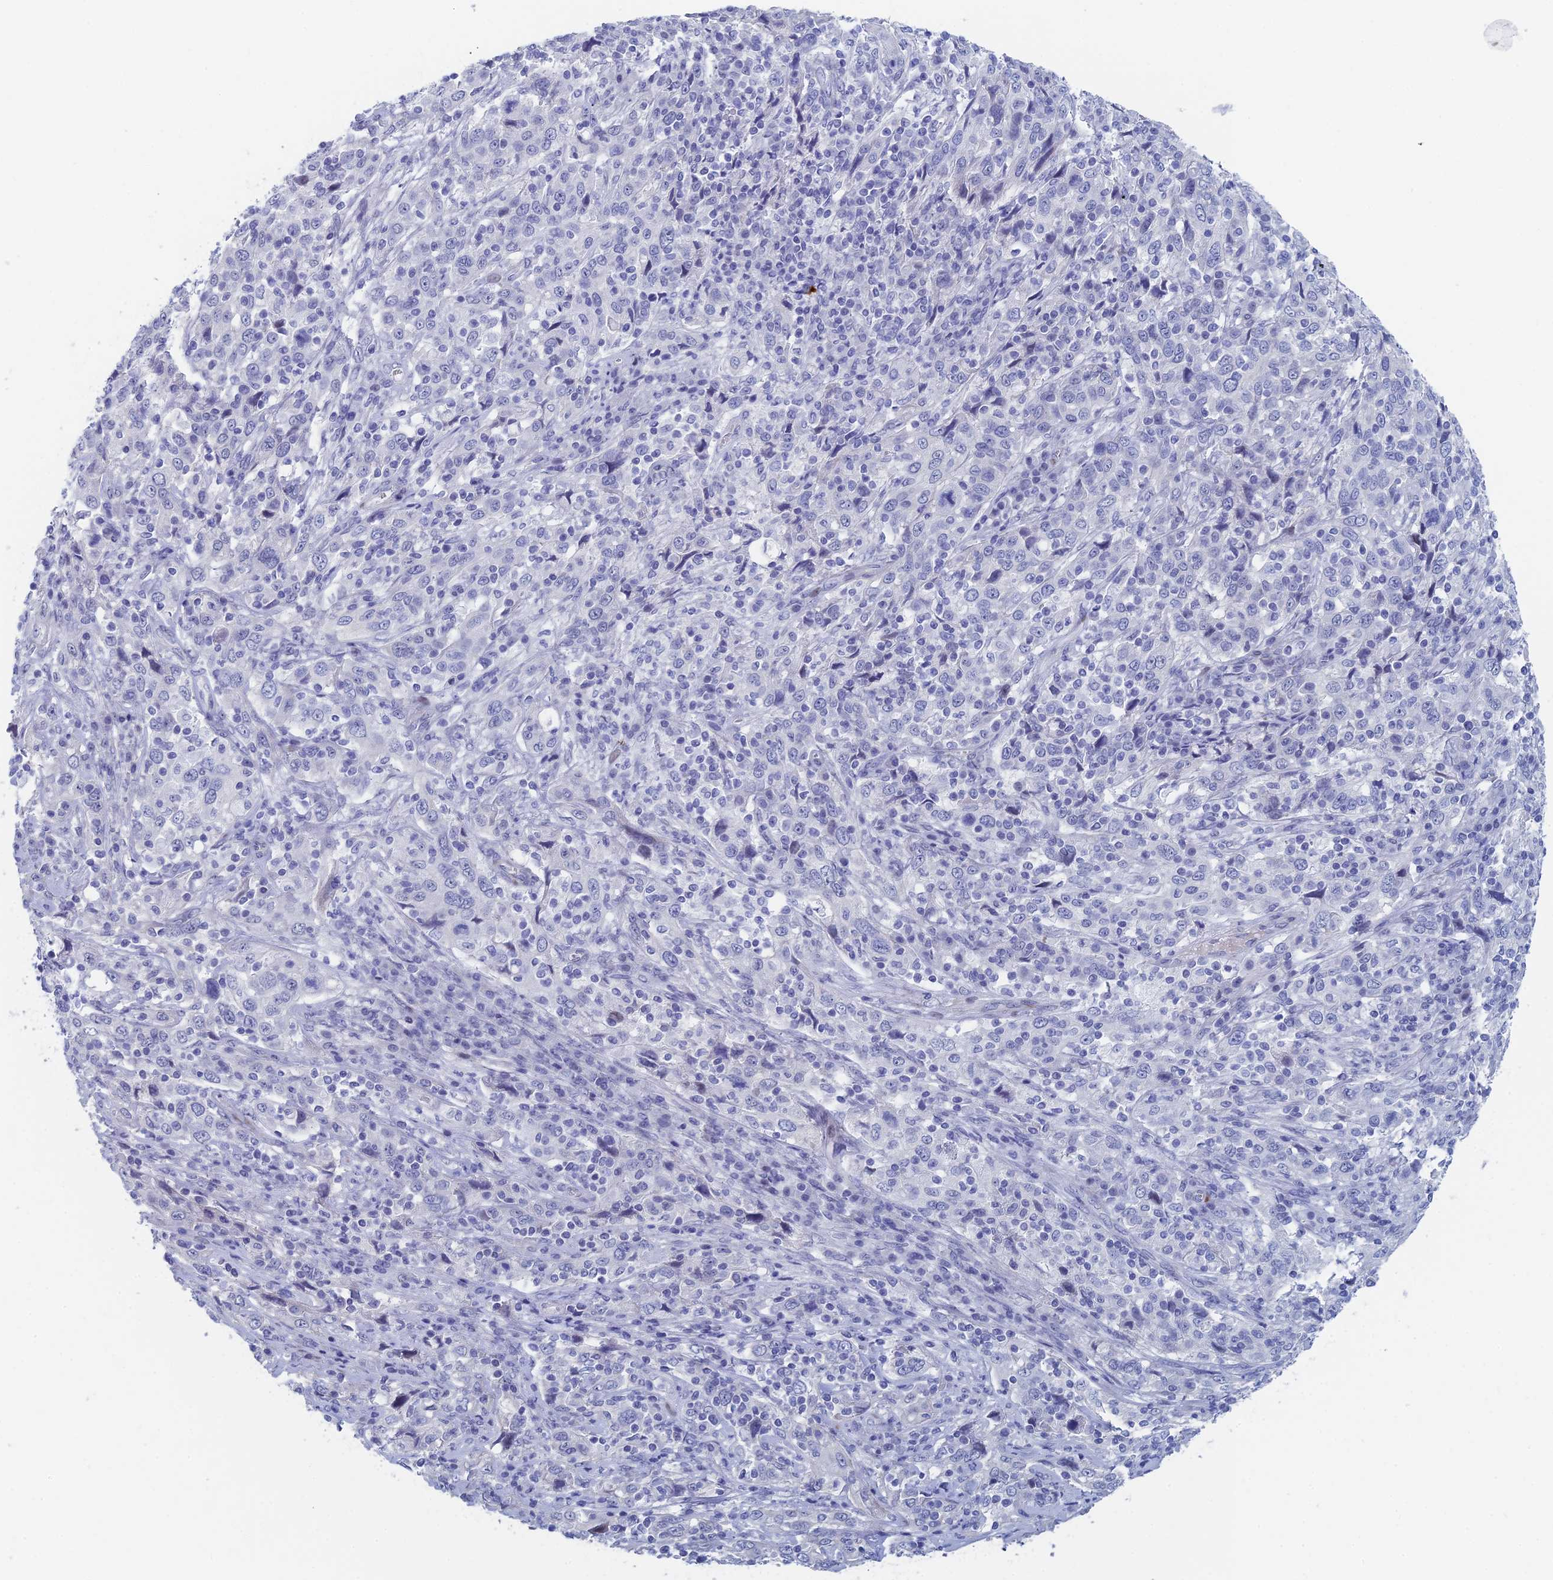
{"staining": {"intensity": "negative", "quantity": "none", "location": "none"}, "tissue": "cervical cancer", "cell_type": "Tumor cells", "image_type": "cancer", "snomed": [{"axis": "morphology", "description": "Squamous cell carcinoma, NOS"}, {"axis": "topography", "description": "Cervix"}], "caption": "A high-resolution photomicrograph shows immunohistochemistry (IHC) staining of cervical squamous cell carcinoma, which shows no significant expression in tumor cells. The staining is performed using DAB (3,3'-diaminobenzidine) brown chromogen with nuclei counter-stained in using hematoxylin.", "gene": "DRGX", "patient": {"sex": "female", "age": 46}}